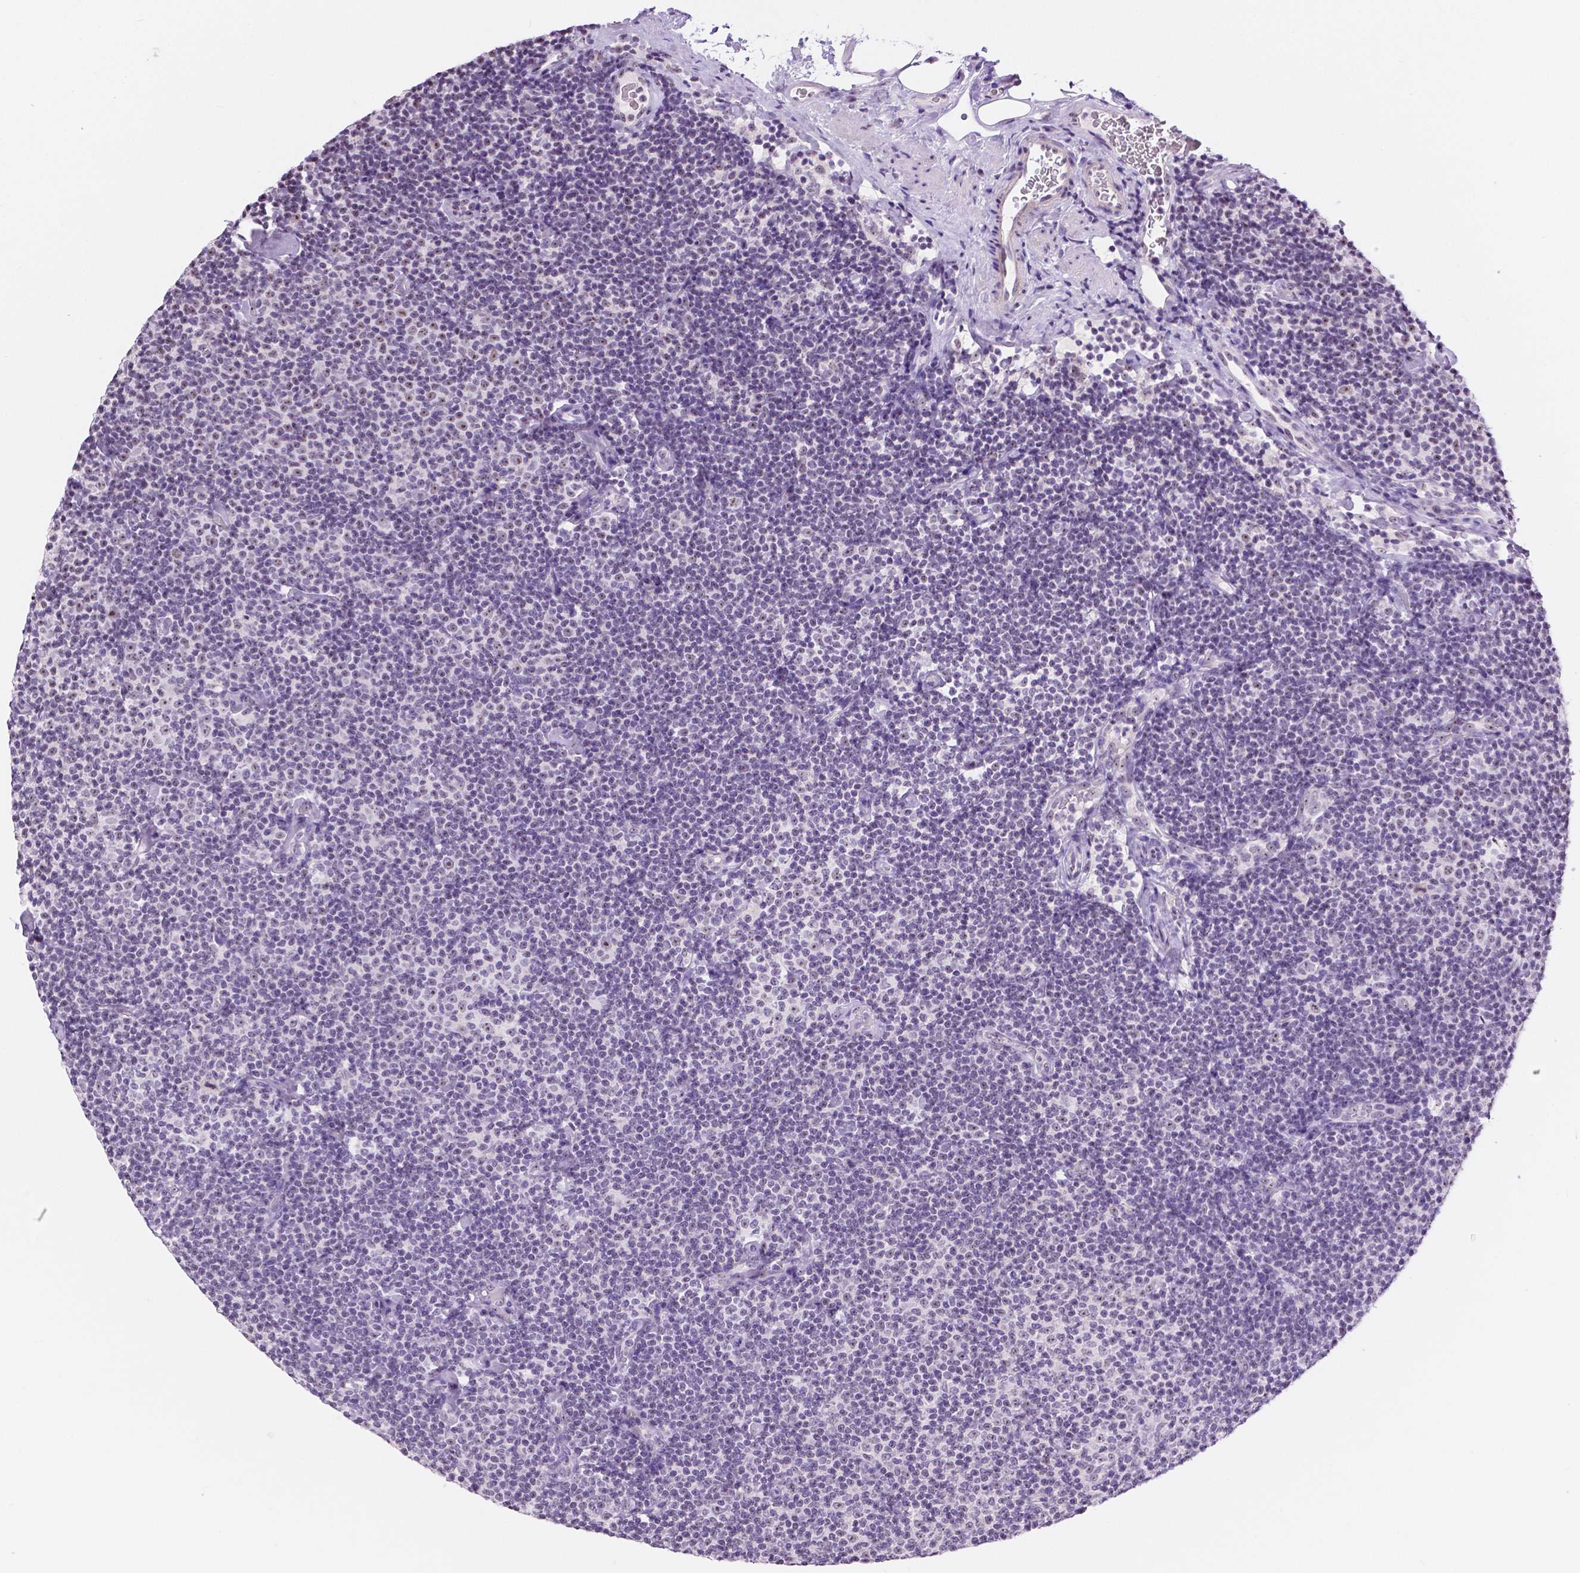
{"staining": {"intensity": "negative", "quantity": "none", "location": "none"}, "tissue": "lymphoma", "cell_type": "Tumor cells", "image_type": "cancer", "snomed": [{"axis": "morphology", "description": "Malignant lymphoma, non-Hodgkin's type, Low grade"}, {"axis": "topography", "description": "Lymph node"}], "caption": "Immunohistochemistry (IHC) histopathology image of neoplastic tissue: lymphoma stained with DAB (3,3'-diaminobenzidine) reveals no significant protein expression in tumor cells. (DAB immunohistochemistry visualized using brightfield microscopy, high magnification).", "gene": "NHP2", "patient": {"sex": "male", "age": 81}}